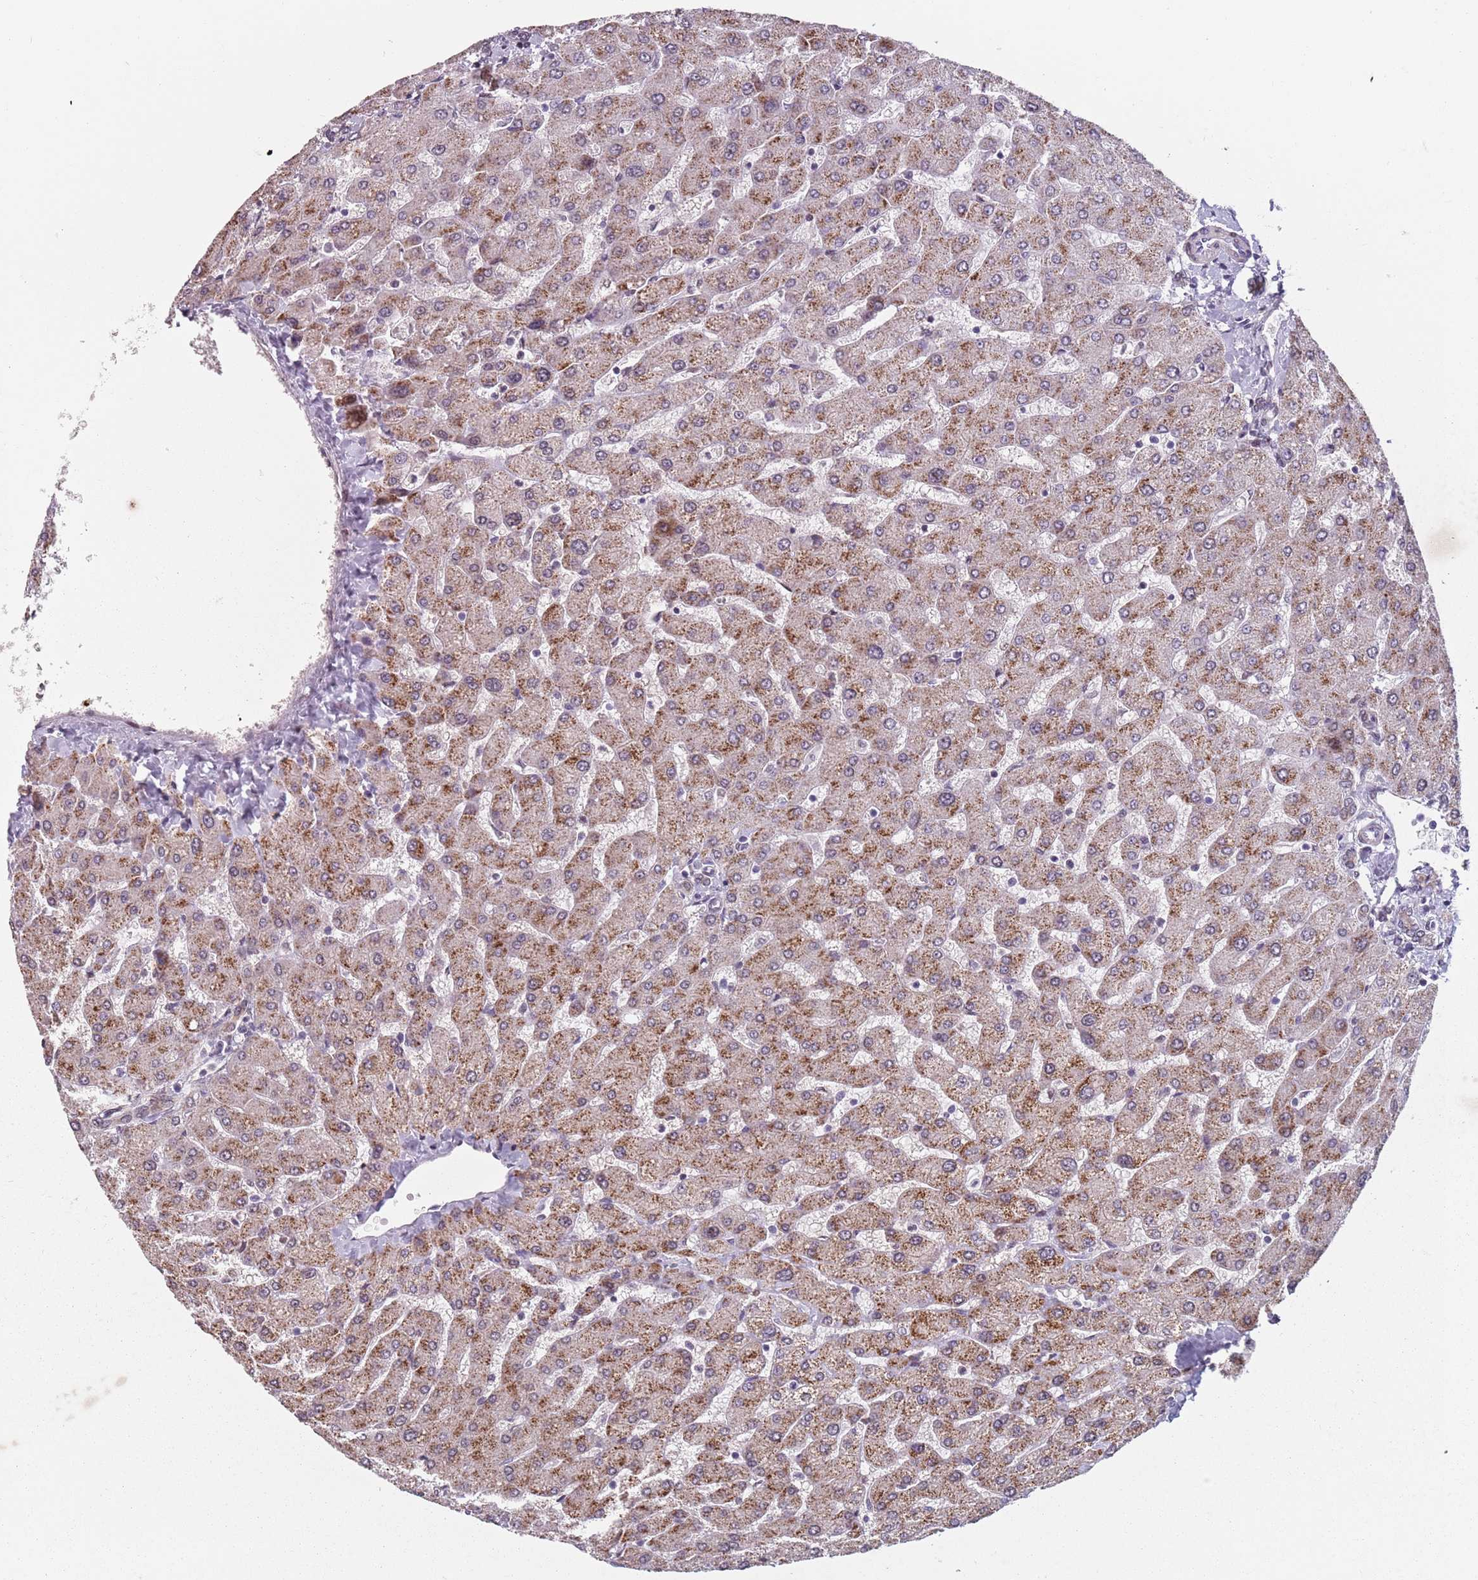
{"staining": {"intensity": "weak", "quantity": "25%-75%", "location": "cytoplasmic/membranous"}, "tissue": "liver", "cell_type": "Cholangiocytes", "image_type": "normal", "snomed": [{"axis": "morphology", "description": "Normal tissue, NOS"}, {"axis": "topography", "description": "Liver"}], "caption": "Weak cytoplasmic/membranous protein staining is identified in about 25%-75% of cholangiocytes in liver.", "gene": "TMC4", "patient": {"sex": "male", "age": 55}}